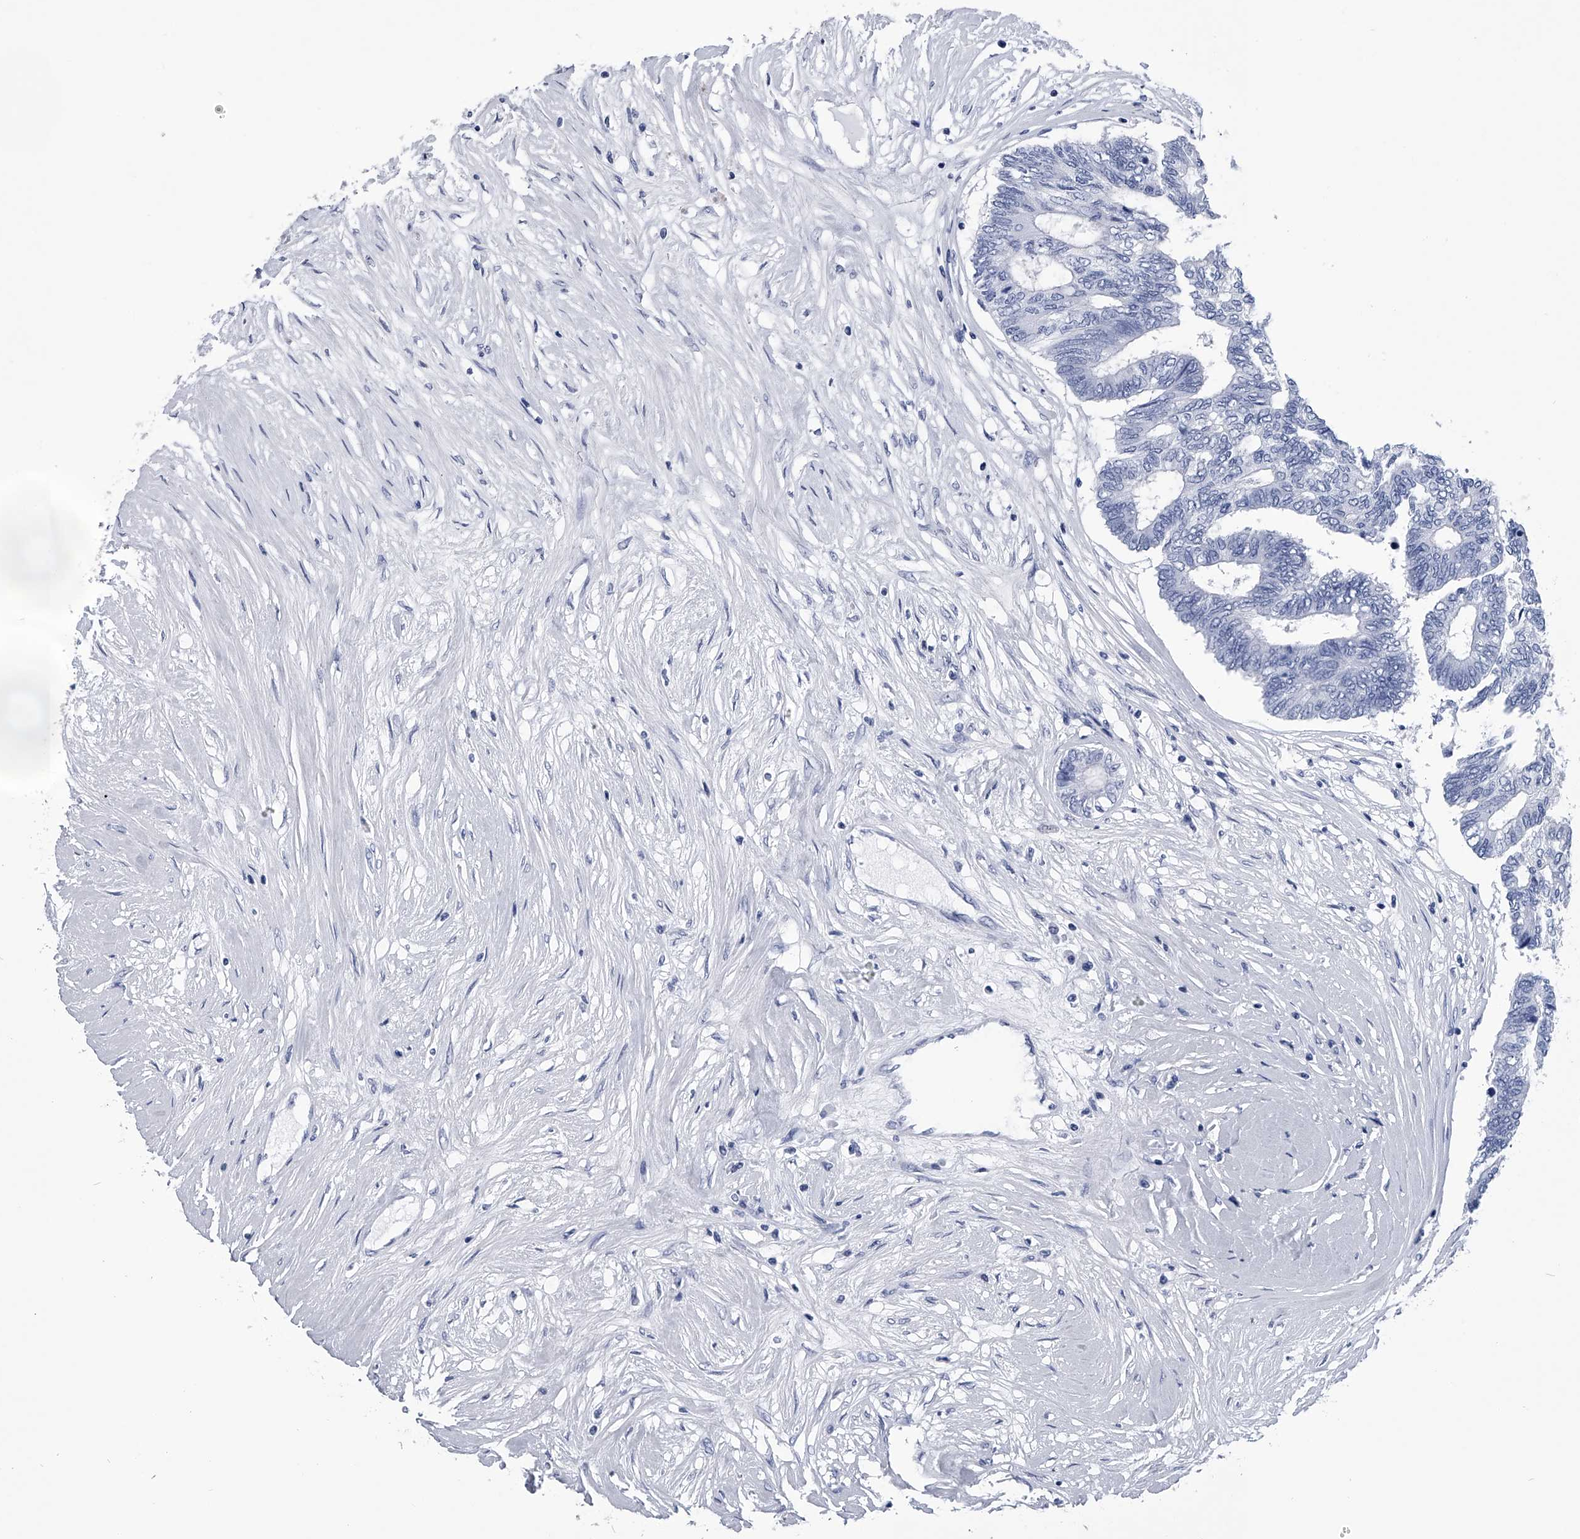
{"staining": {"intensity": "negative", "quantity": "none", "location": "none"}, "tissue": "colorectal cancer", "cell_type": "Tumor cells", "image_type": "cancer", "snomed": [{"axis": "morphology", "description": "Adenocarcinoma, NOS"}, {"axis": "topography", "description": "Rectum"}], "caption": "Immunohistochemistry (IHC) histopathology image of neoplastic tissue: human colorectal cancer (adenocarcinoma) stained with DAB (3,3'-diaminobenzidine) demonstrates no significant protein positivity in tumor cells.", "gene": "PDXK", "patient": {"sex": "male", "age": 63}}